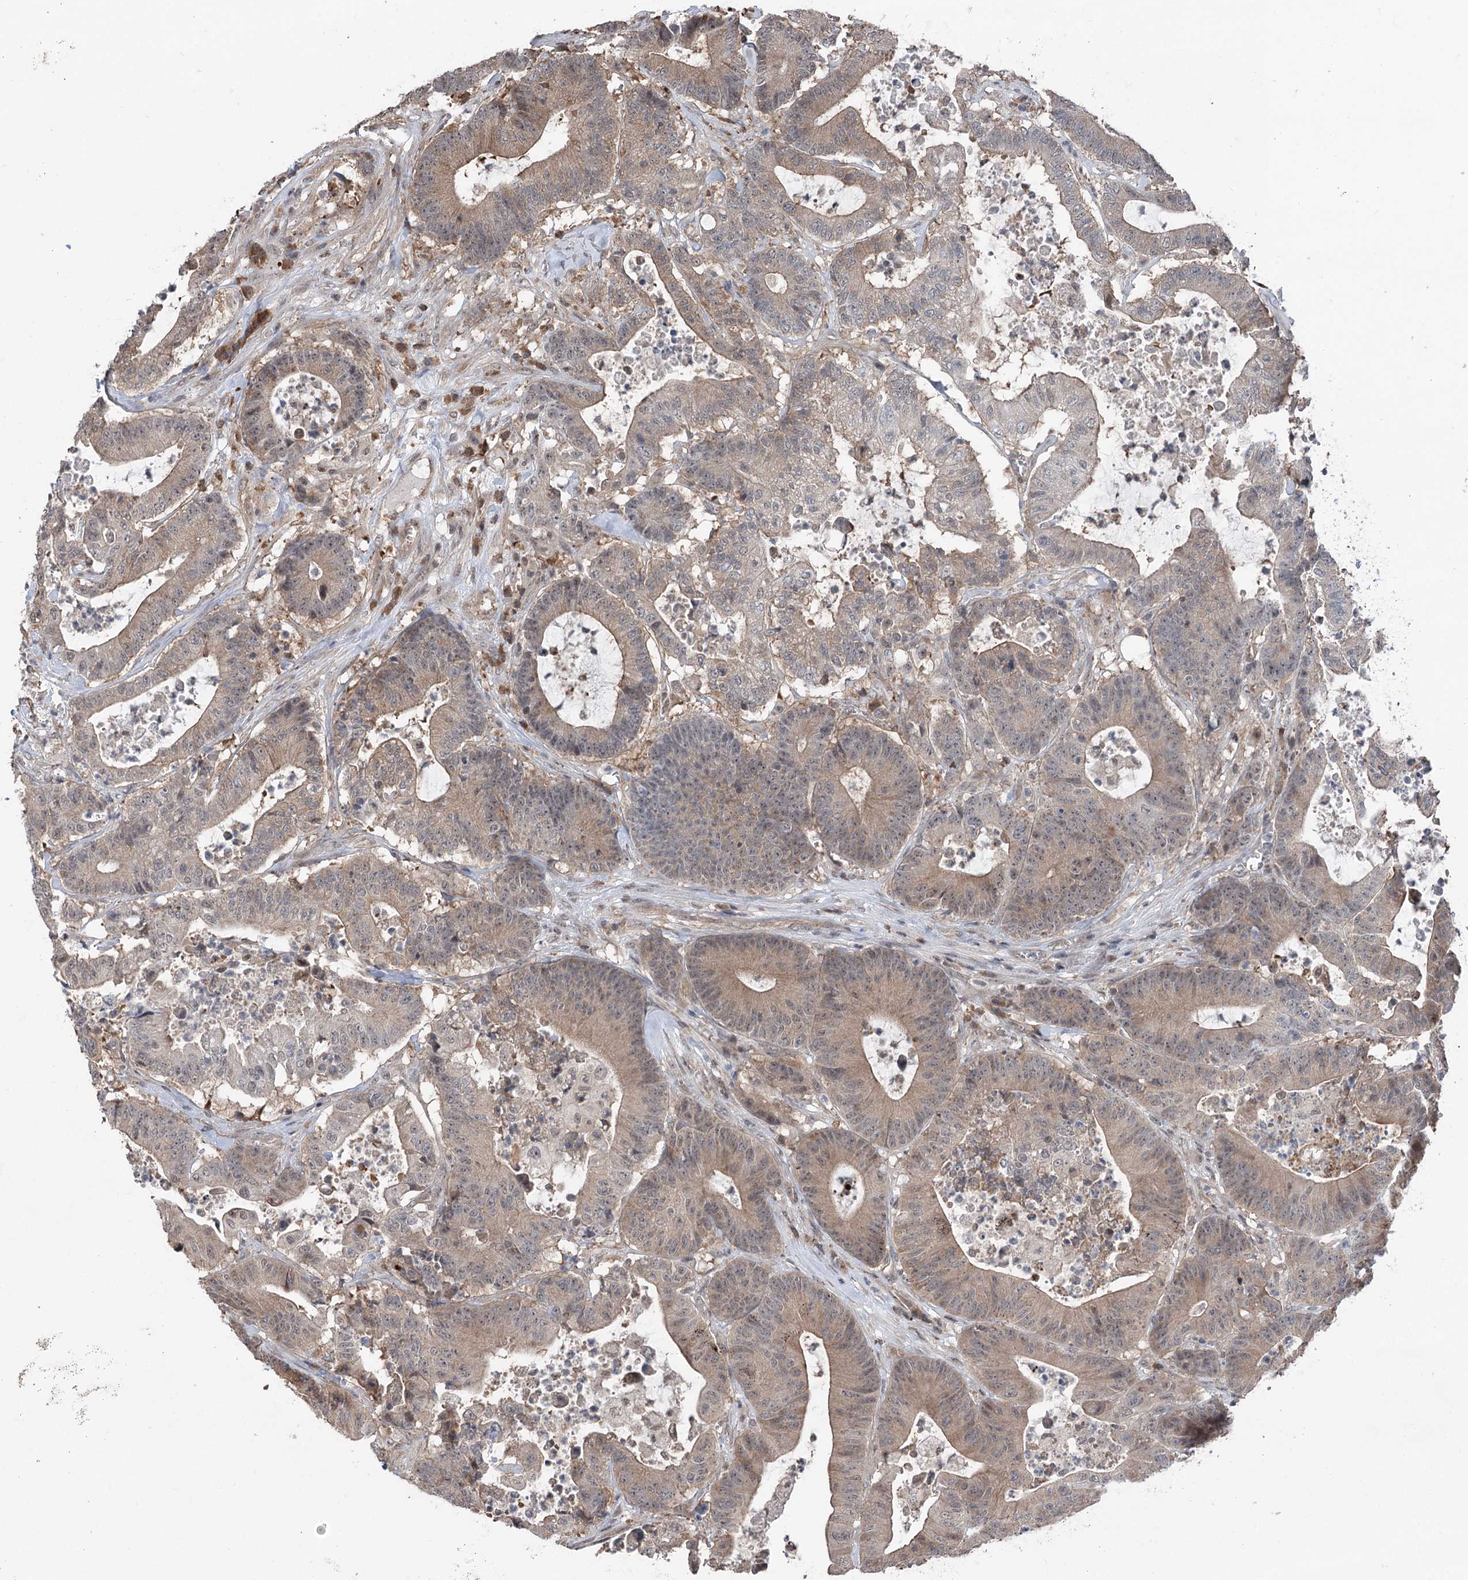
{"staining": {"intensity": "moderate", "quantity": ">75%", "location": "cytoplasmic/membranous"}, "tissue": "colorectal cancer", "cell_type": "Tumor cells", "image_type": "cancer", "snomed": [{"axis": "morphology", "description": "Adenocarcinoma, NOS"}, {"axis": "topography", "description": "Colon"}], "caption": "Adenocarcinoma (colorectal) tissue reveals moderate cytoplasmic/membranous positivity in approximately >75% of tumor cells The staining is performed using DAB brown chromogen to label protein expression. The nuclei are counter-stained blue using hematoxylin.", "gene": "CCSER2", "patient": {"sex": "female", "age": 84}}